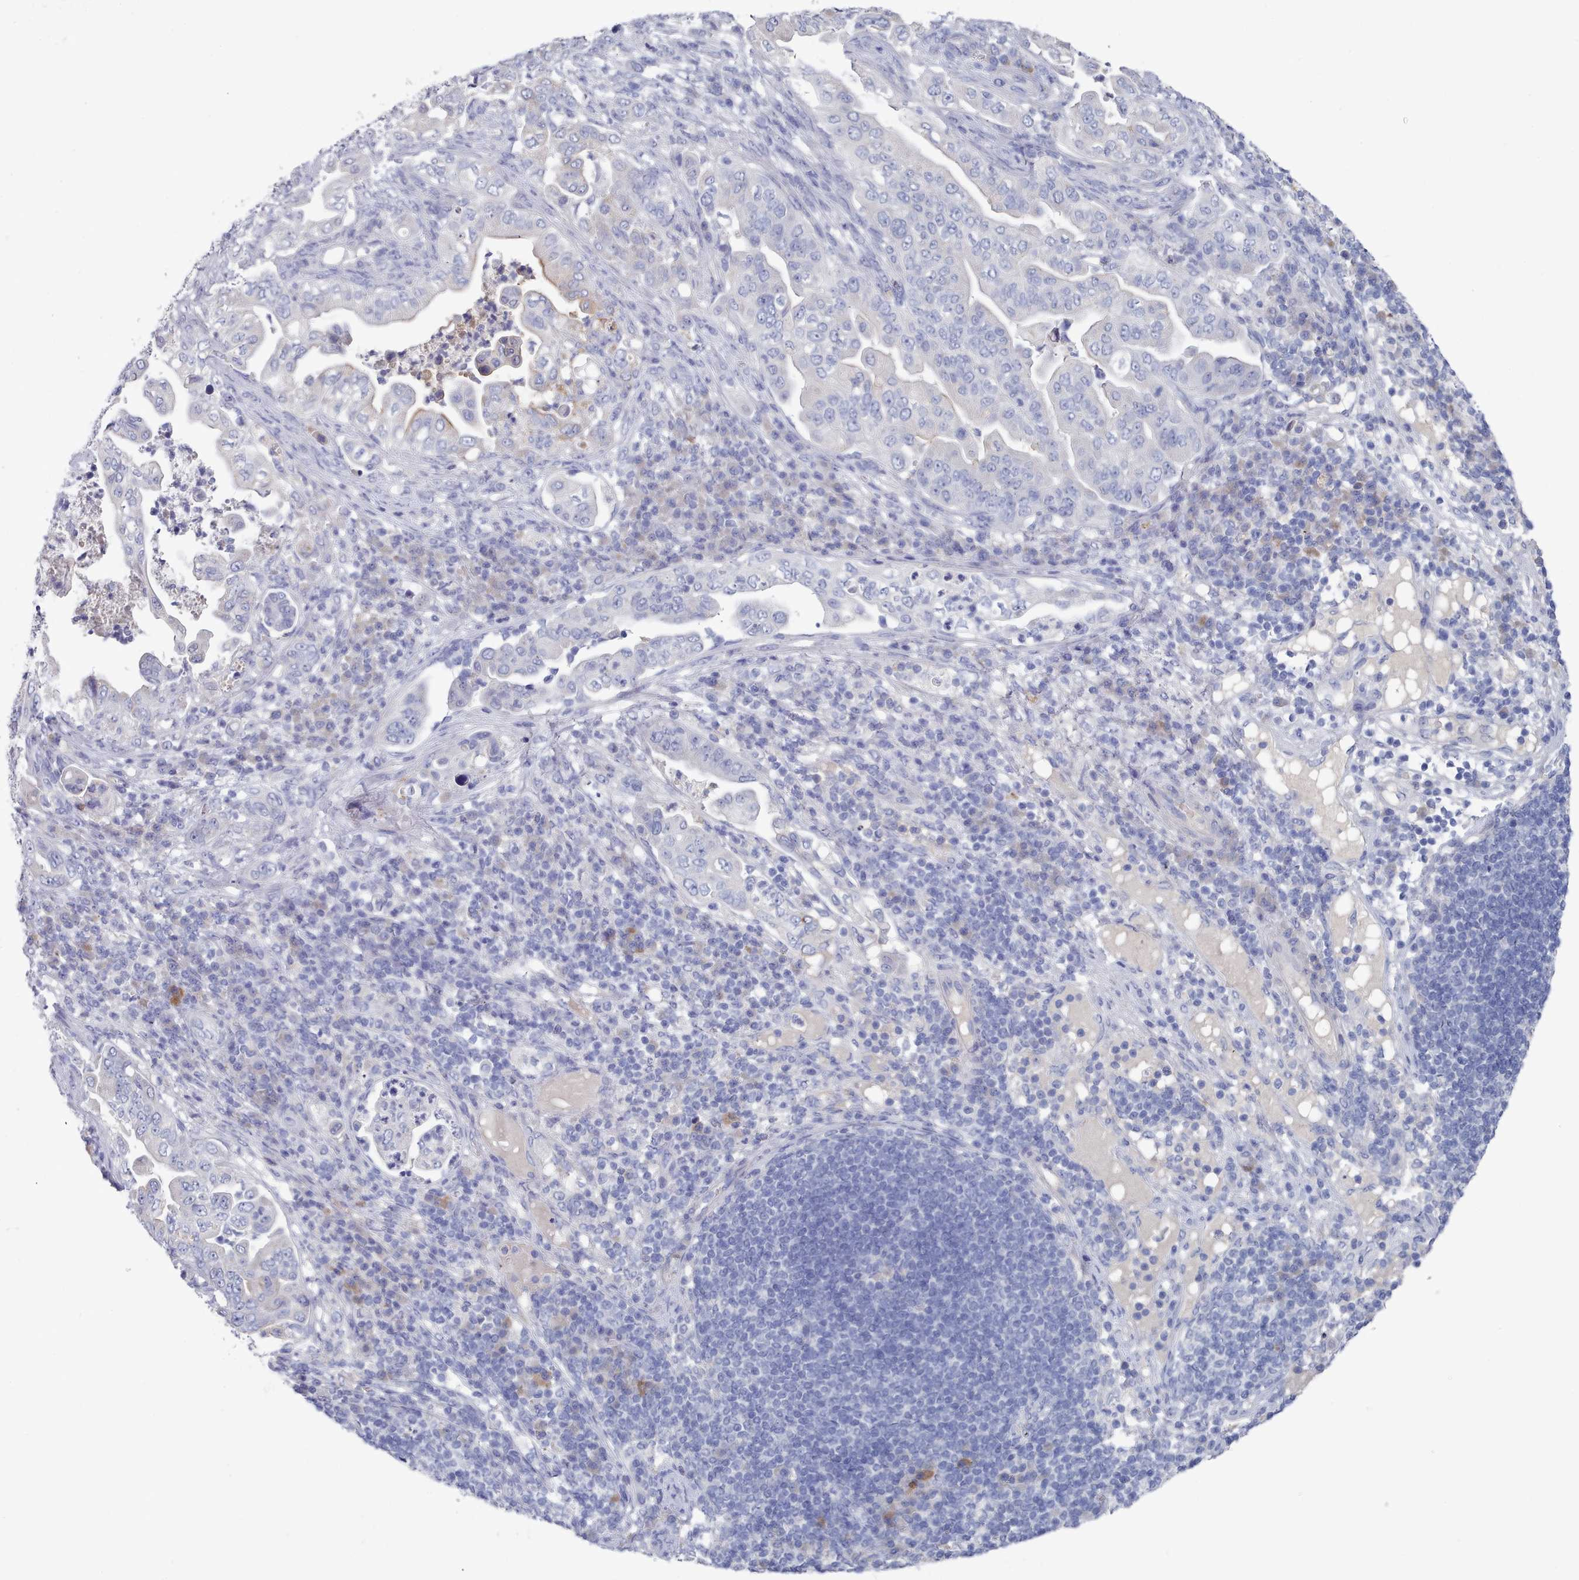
{"staining": {"intensity": "negative", "quantity": "none", "location": "none"}, "tissue": "pancreatic cancer", "cell_type": "Tumor cells", "image_type": "cancer", "snomed": [{"axis": "morphology", "description": "Adenocarcinoma, NOS"}, {"axis": "topography", "description": "Pancreas"}], "caption": "This is an IHC histopathology image of pancreatic cancer (adenocarcinoma). There is no expression in tumor cells.", "gene": "ACAD11", "patient": {"sex": "female", "age": 63}}